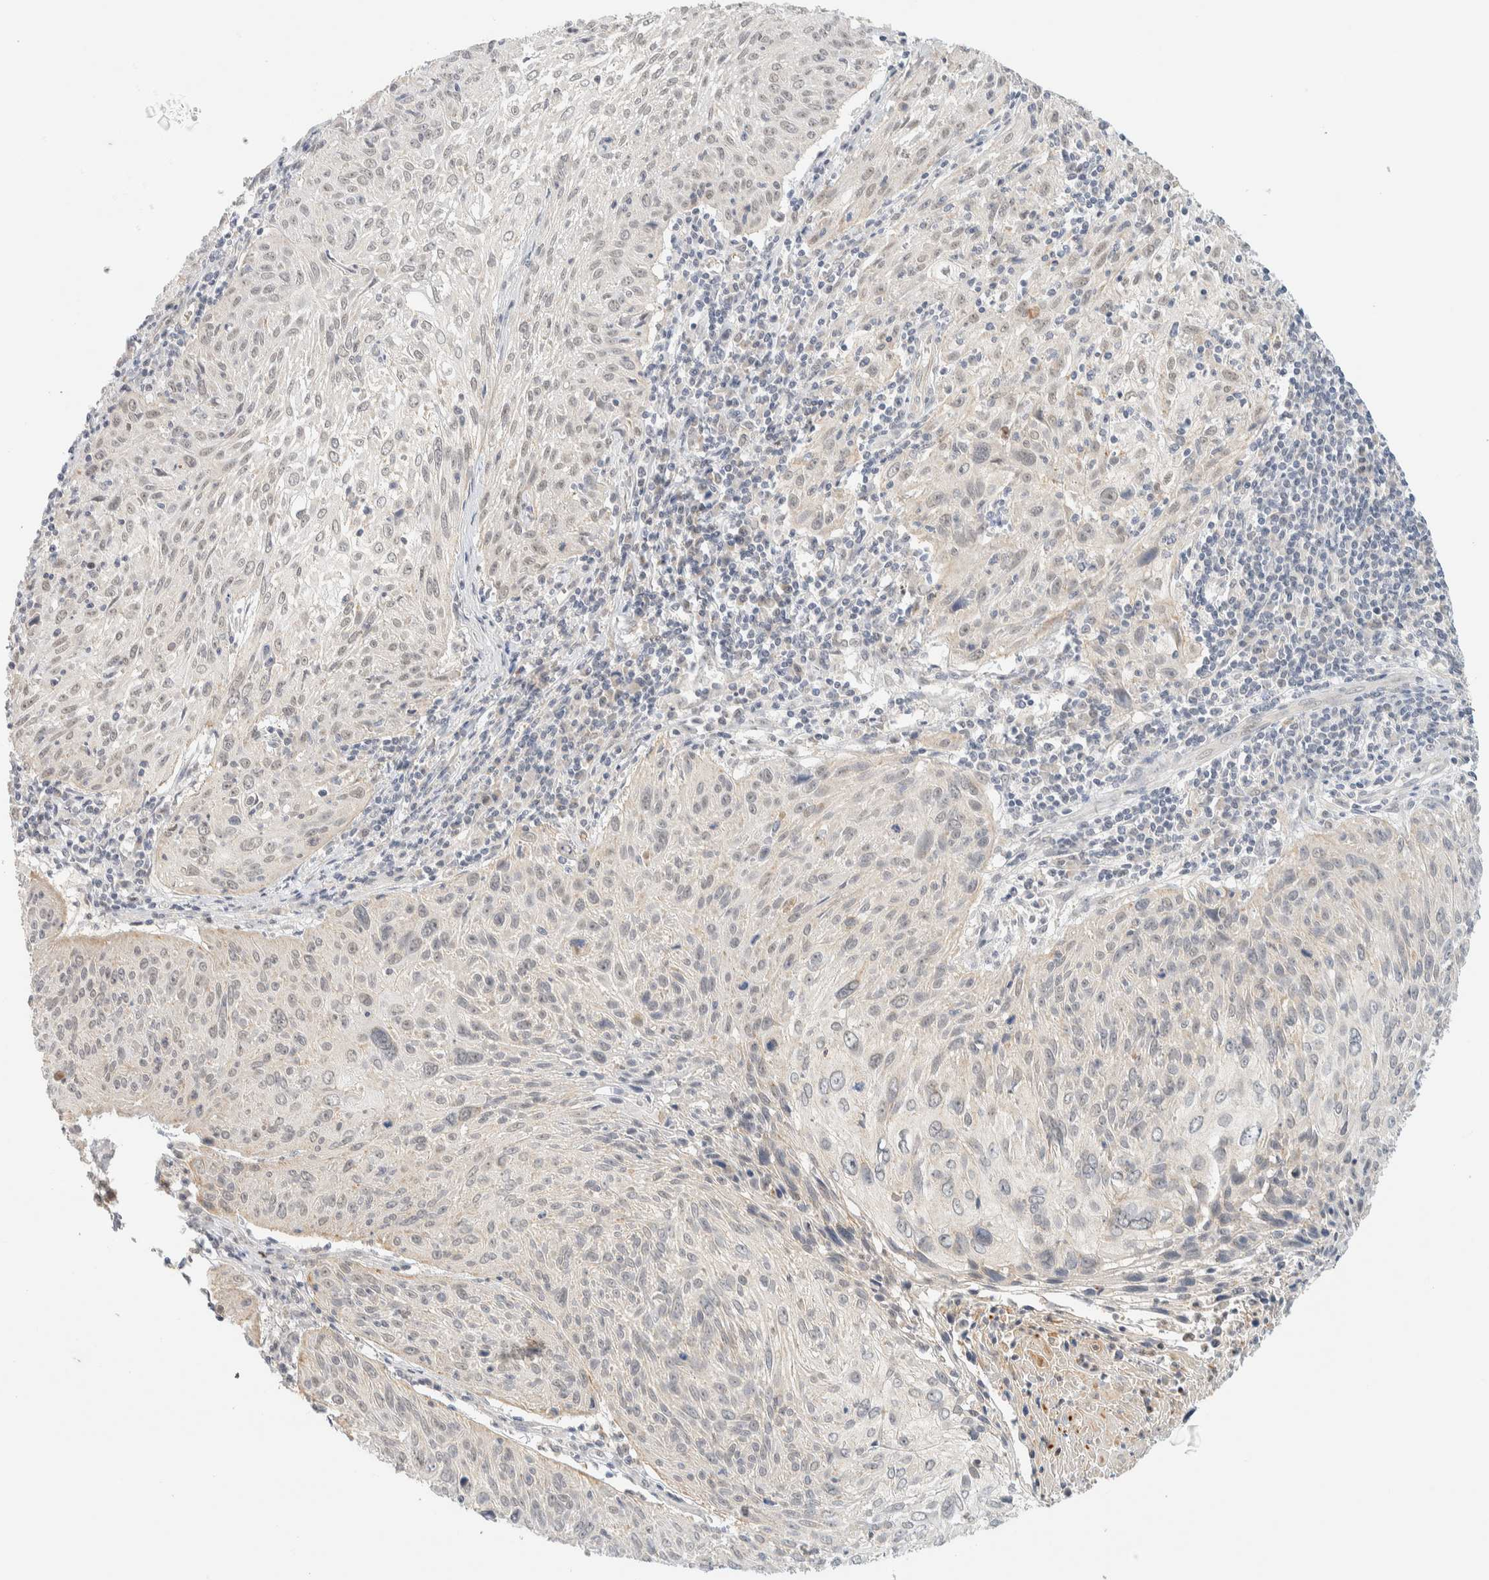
{"staining": {"intensity": "negative", "quantity": "none", "location": "none"}, "tissue": "cervical cancer", "cell_type": "Tumor cells", "image_type": "cancer", "snomed": [{"axis": "morphology", "description": "Squamous cell carcinoma, NOS"}, {"axis": "topography", "description": "Cervix"}], "caption": "An image of cervical cancer stained for a protein shows no brown staining in tumor cells. Brightfield microscopy of IHC stained with DAB (3,3'-diaminobenzidine) (brown) and hematoxylin (blue), captured at high magnification.", "gene": "TNK1", "patient": {"sex": "female", "age": 51}}